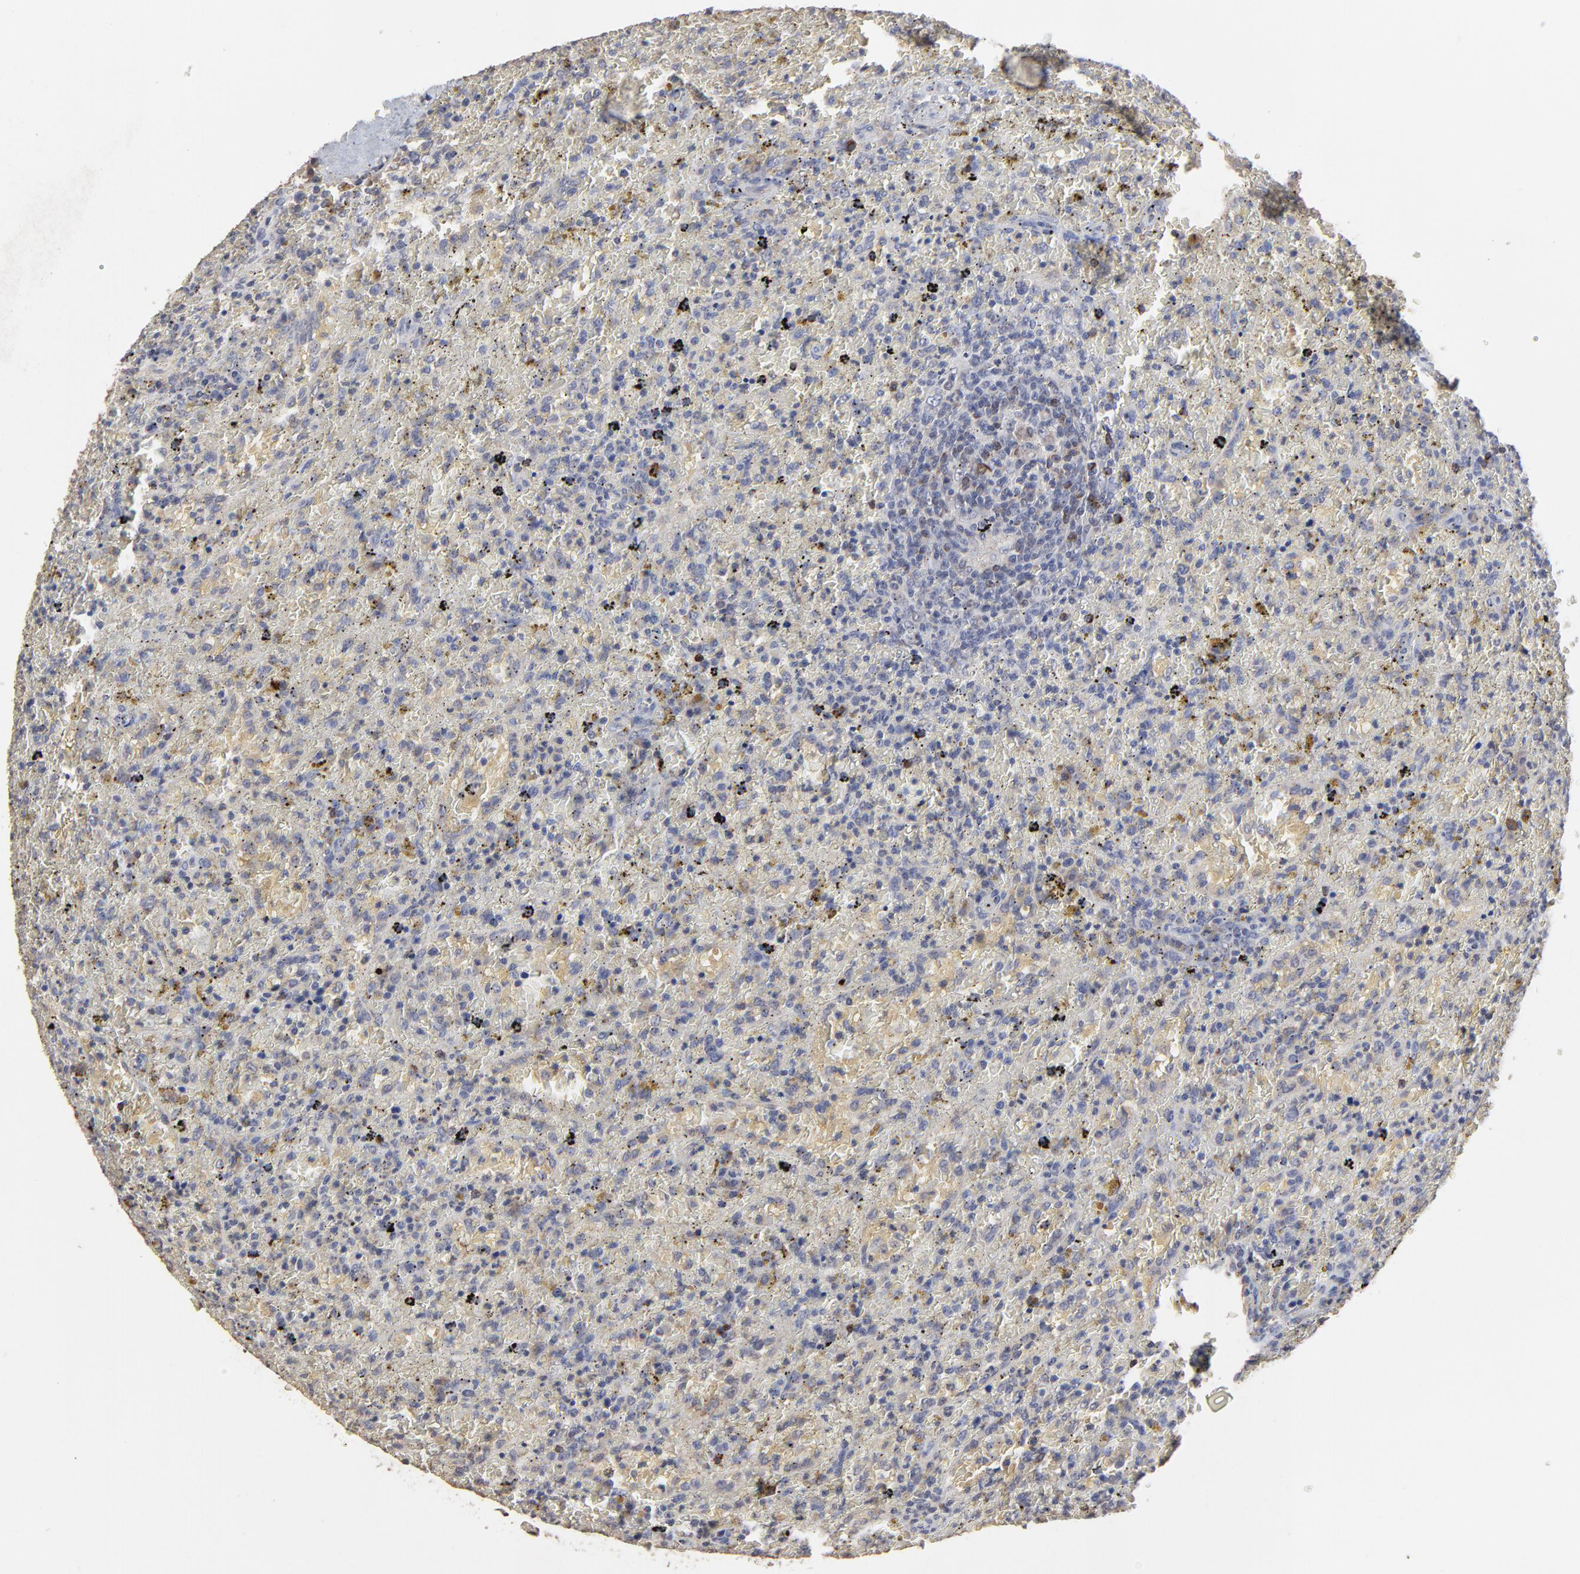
{"staining": {"intensity": "negative", "quantity": "none", "location": "none"}, "tissue": "lymphoma", "cell_type": "Tumor cells", "image_type": "cancer", "snomed": [{"axis": "morphology", "description": "Malignant lymphoma, non-Hodgkin's type, High grade"}, {"axis": "topography", "description": "Spleen"}, {"axis": "topography", "description": "Lymph node"}], "caption": "Histopathology image shows no significant protein expression in tumor cells of lymphoma.", "gene": "VPREB3", "patient": {"sex": "female", "age": 70}}